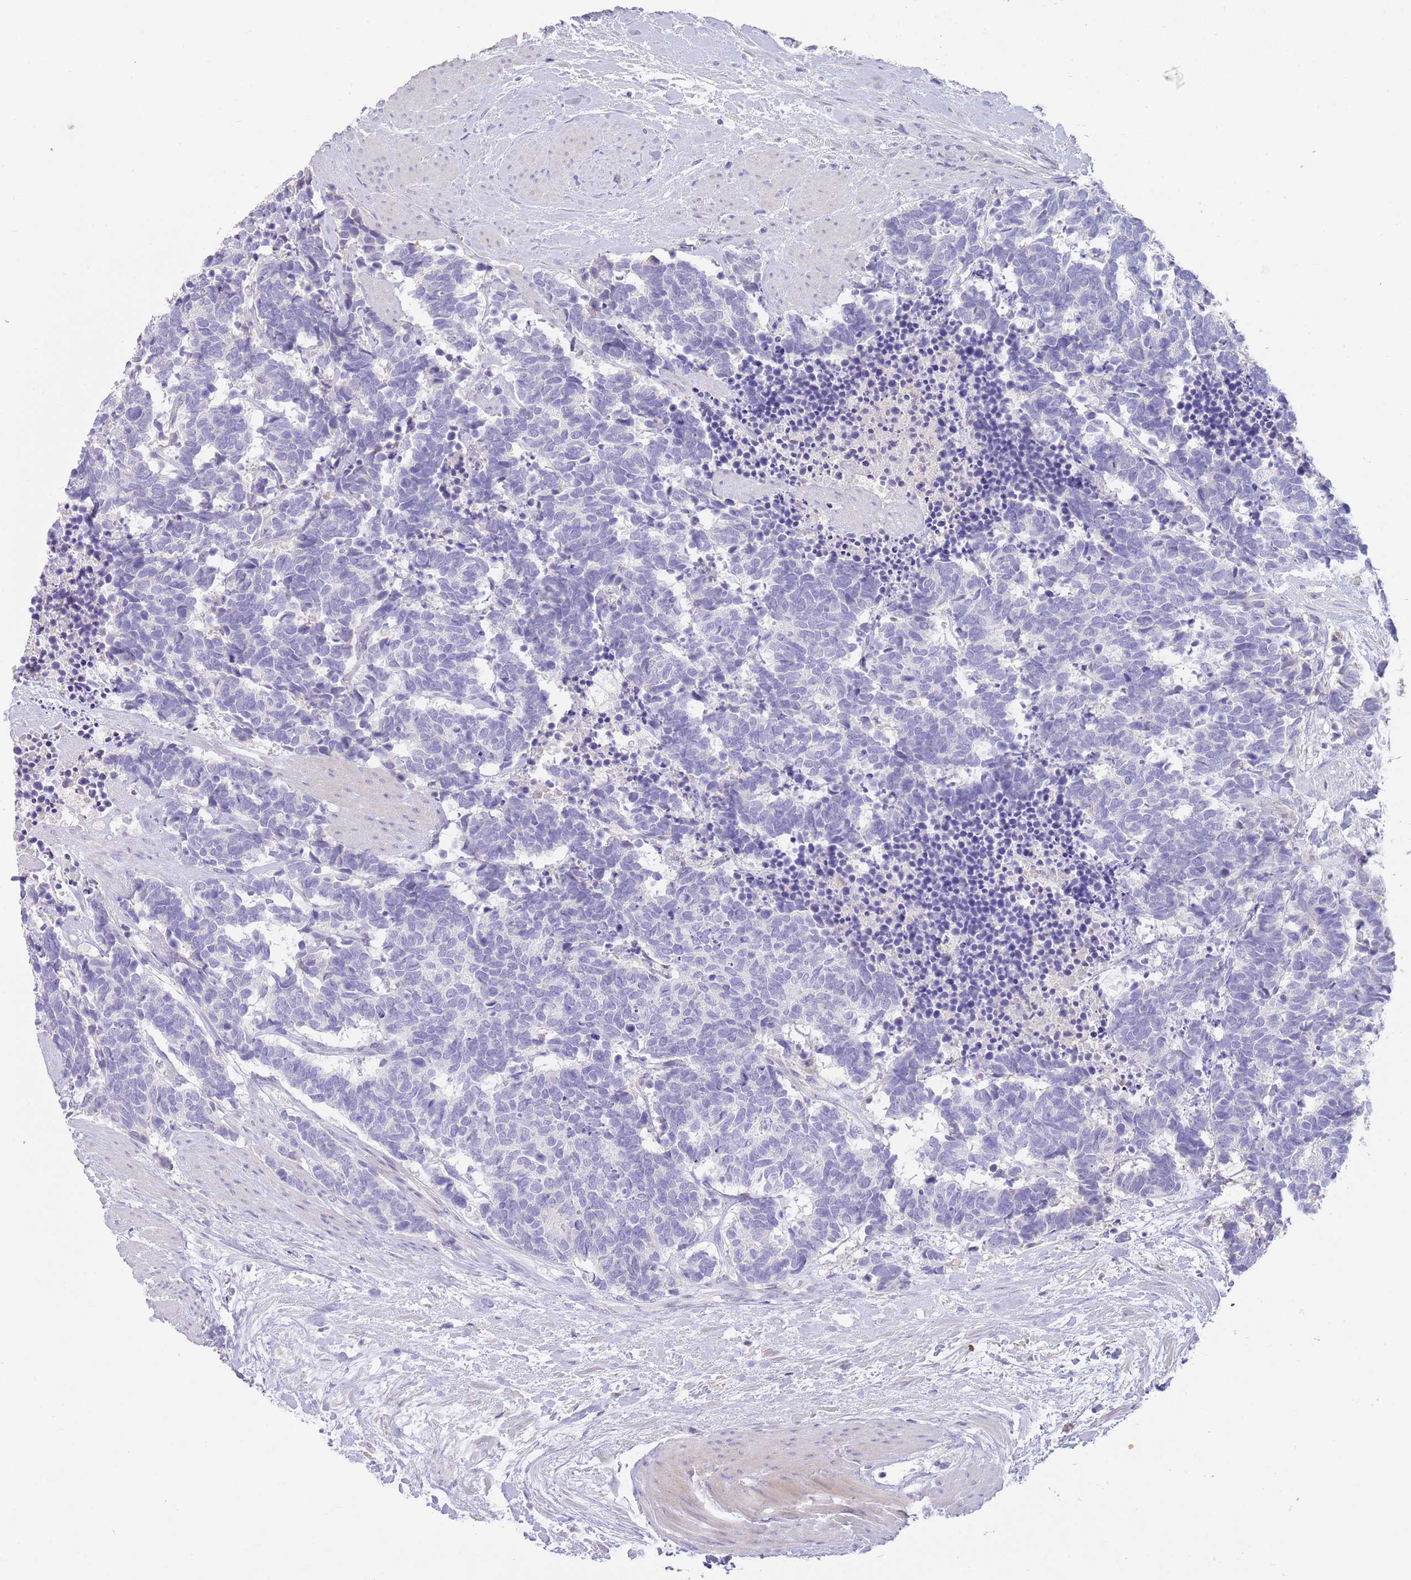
{"staining": {"intensity": "negative", "quantity": "none", "location": "none"}, "tissue": "carcinoid", "cell_type": "Tumor cells", "image_type": "cancer", "snomed": [{"axis": "morphology", "description": "Carcinoma, NOS"}, {"axis": "morphology", "description": "Carcinoid, malignant, NOS"}, {"axis": "topography", "description": "Prostate"}], "caption": "This is a photomicrograph of immunohistochemistry (IHC) staining of carcinoid (malignant), which shows no staining in tumor cells.", "gene": "IGFL4", "patient": {"sex": "male", "age": 57}}